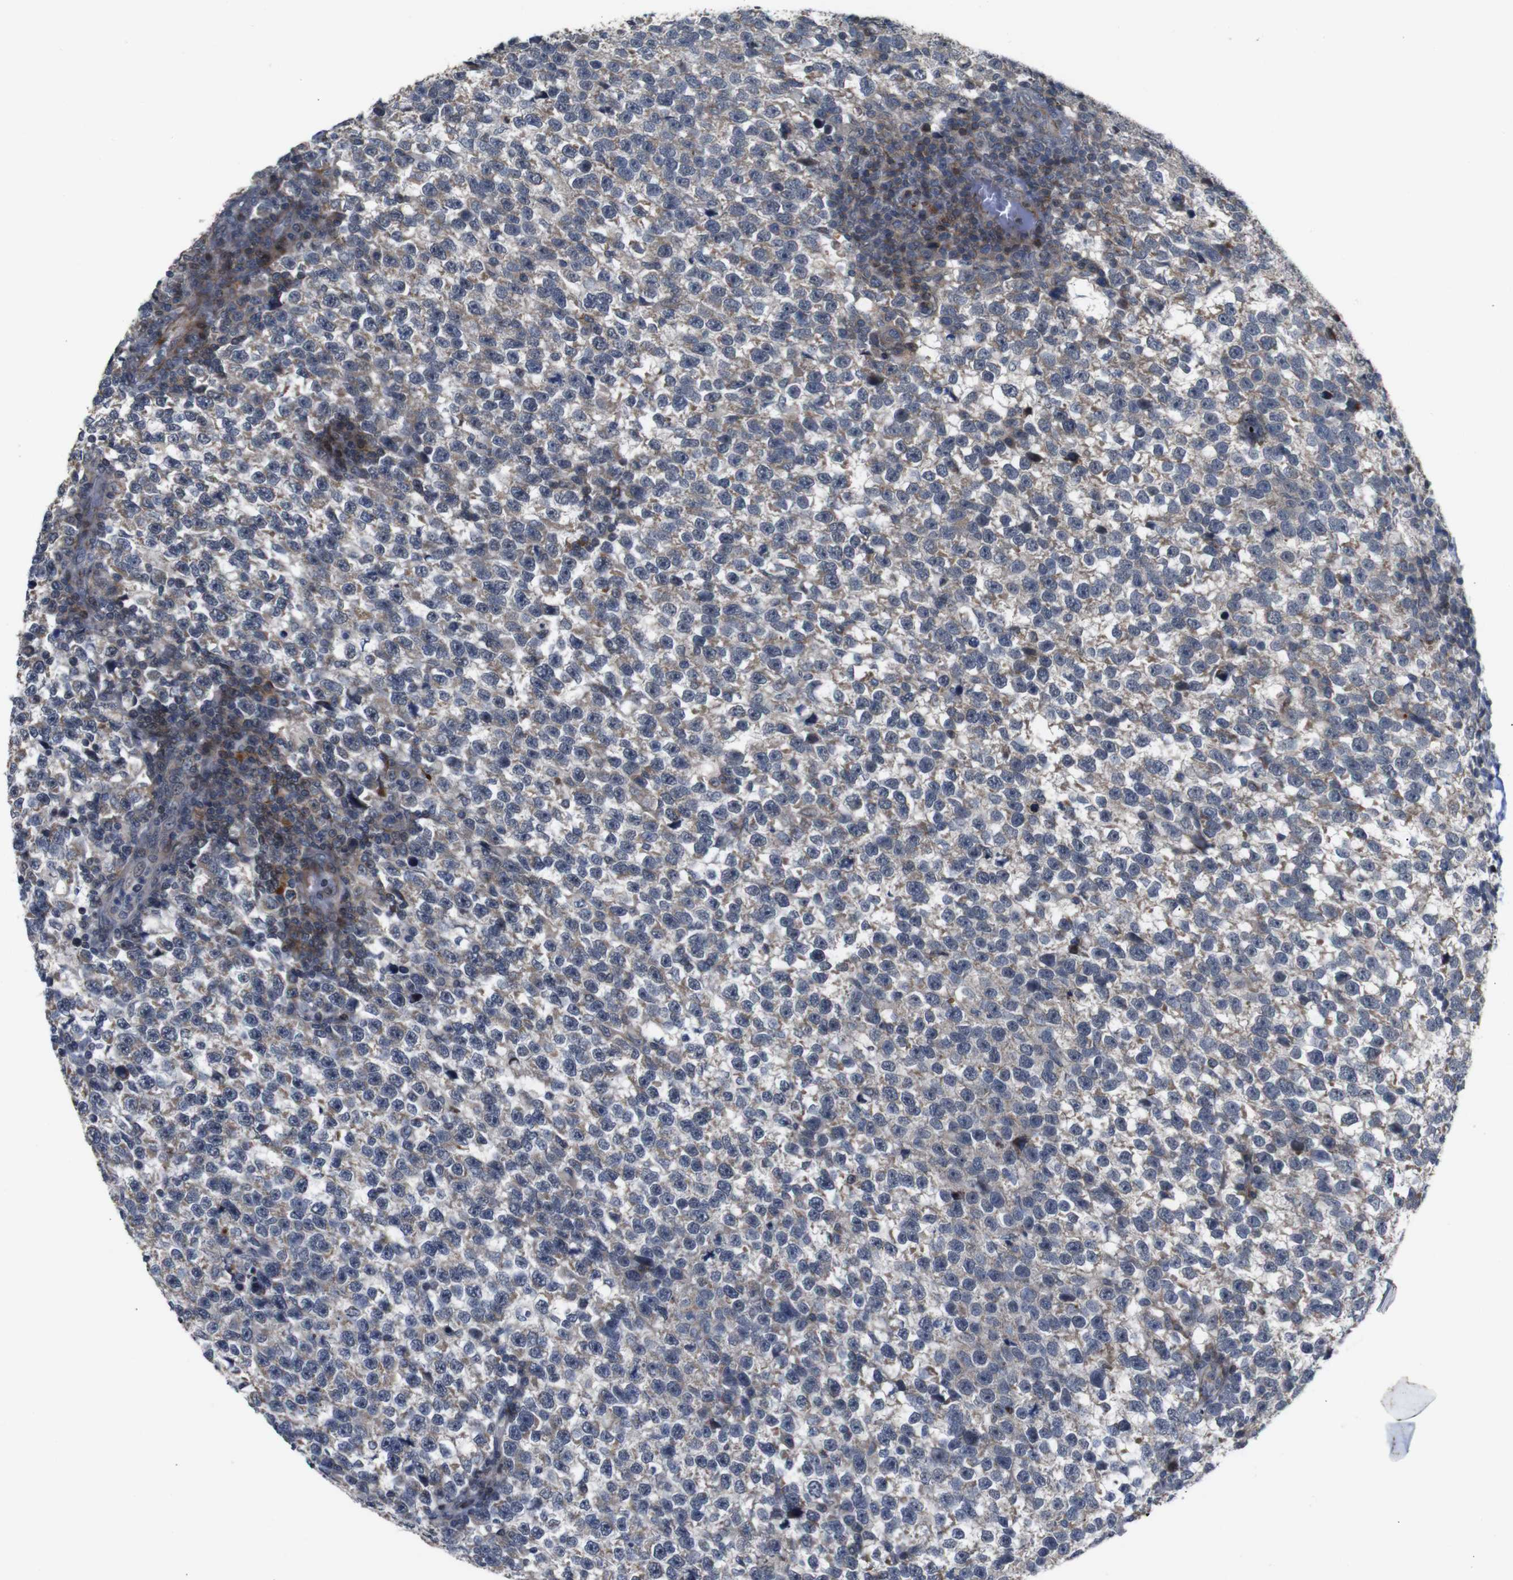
{"staining": {"intensity": "weak", "quantity": ">75%", "location": "cytoplasmic/membranous"}, "tissue": "testis cancer", "cell_type": "Tumor cells", "image_type": "cancer", "snomed": [{"axis": "morphology", "description": "Normal tissue, NOS"}, {"axis": "morphology", "description": "Seminoma, NOS"}, {"axis": "topography", "description": "Testis"}], "caption": "High-magnification brightfield microscopy of seminoma (testis) stained with DAB (3,3'-diaminobenzidine) (brown) and counterstained with hematoxylin (blue). tumor cells exhibit weak cytoplasmic/membranous staining is identified in about>75% of cells.", "gene": "ATP7B", "patient": {"sex": "male", "age": 43}}